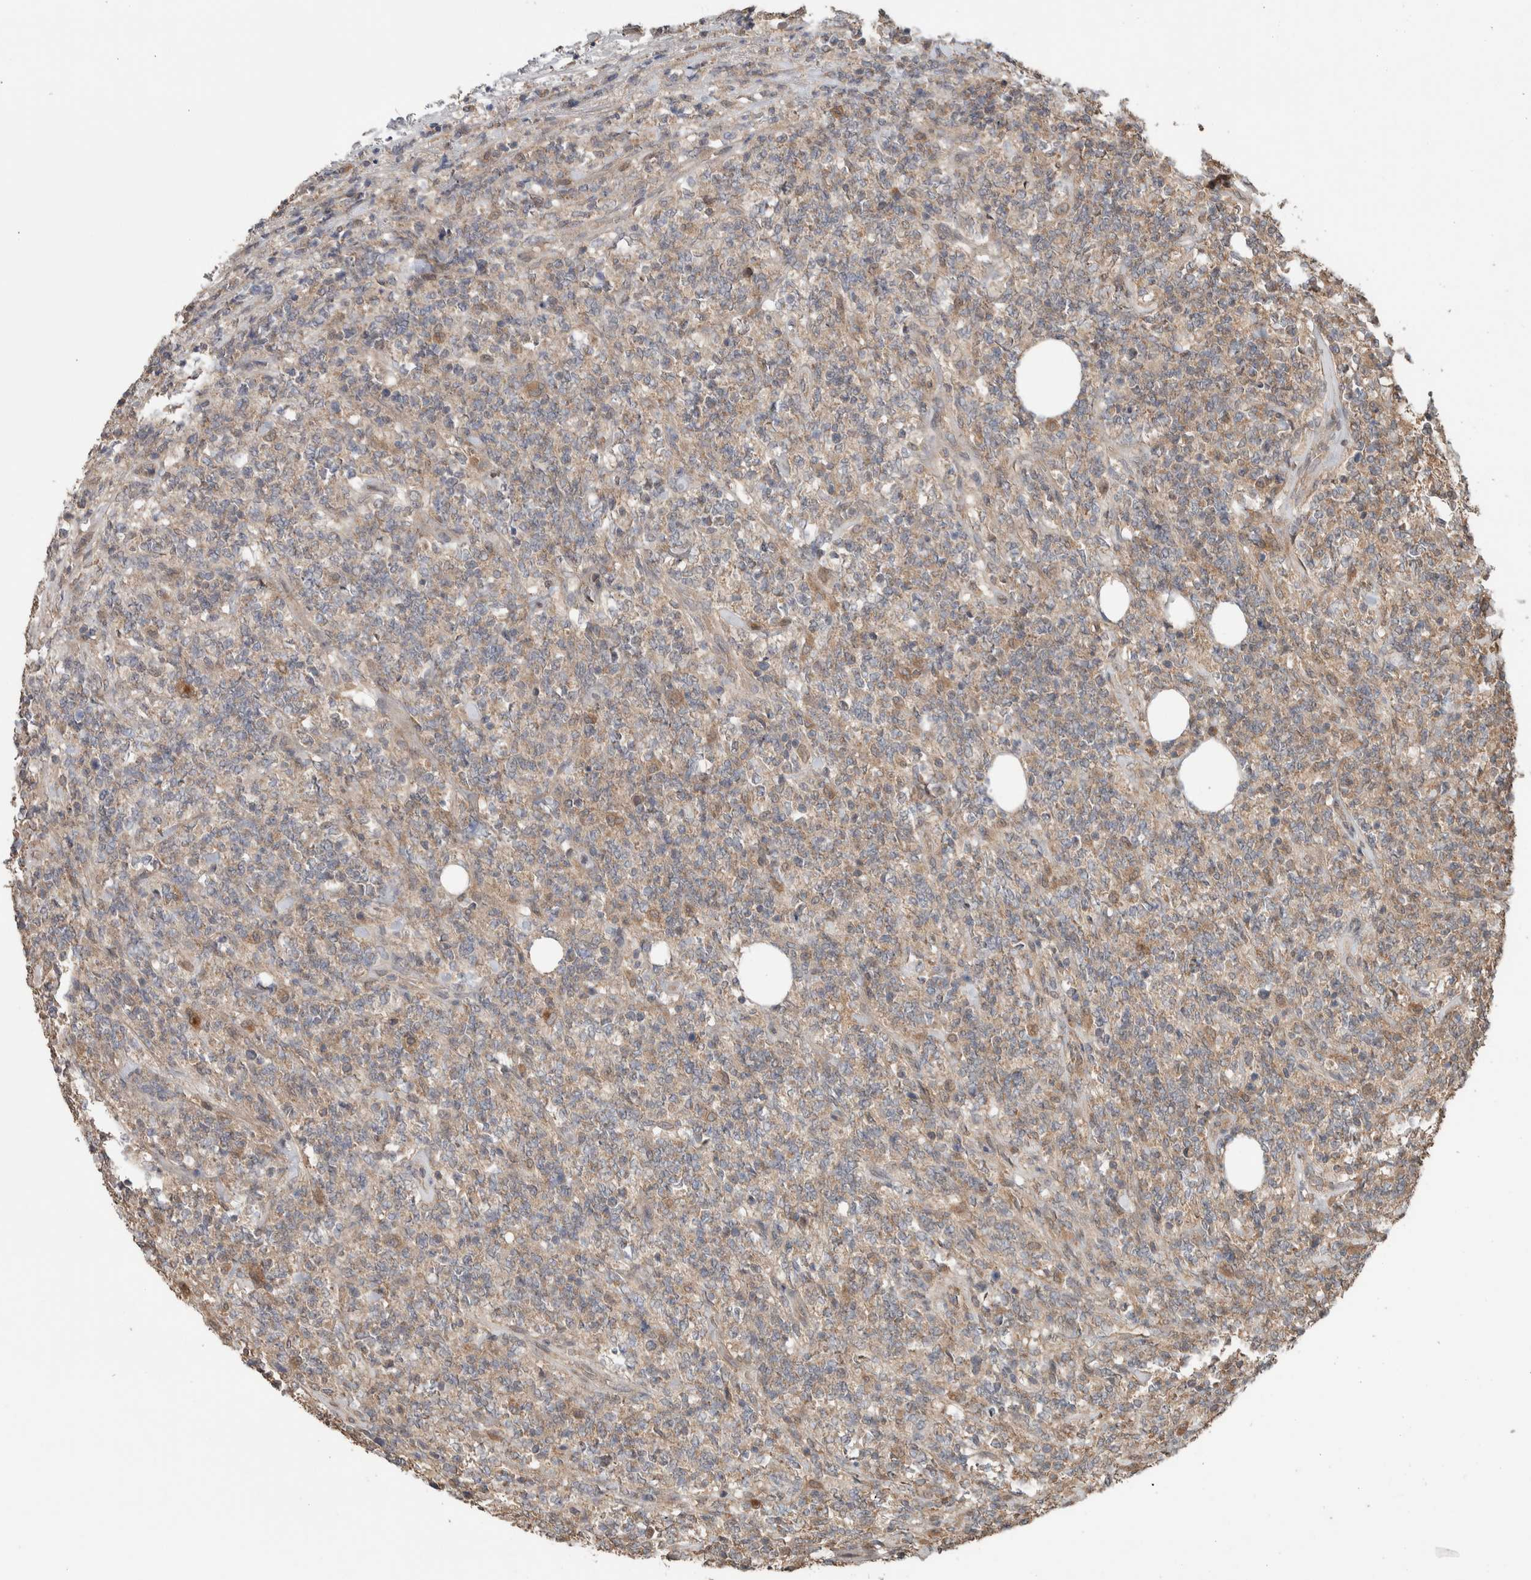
{"staining": {"intensity": "weak", "quantity": ">75%", "location": "cytoplasmic/membranous"}, "tissue": "lymphoma", "cell_type": "Tumor cells", "image_type": "cancer", "snomed": [{"axis": "morphology", "description": "Malignant lymphoma, non-Hodgkin's type, High grade"}, {"axis": "topography", "description": "Soft tissue"}], "caption": "Lymphoma stained with a protein marker exhibits weak staining in tumor cells.", "gene": "KCNJ5", "patient": {"sex": "male", "age": 18}}